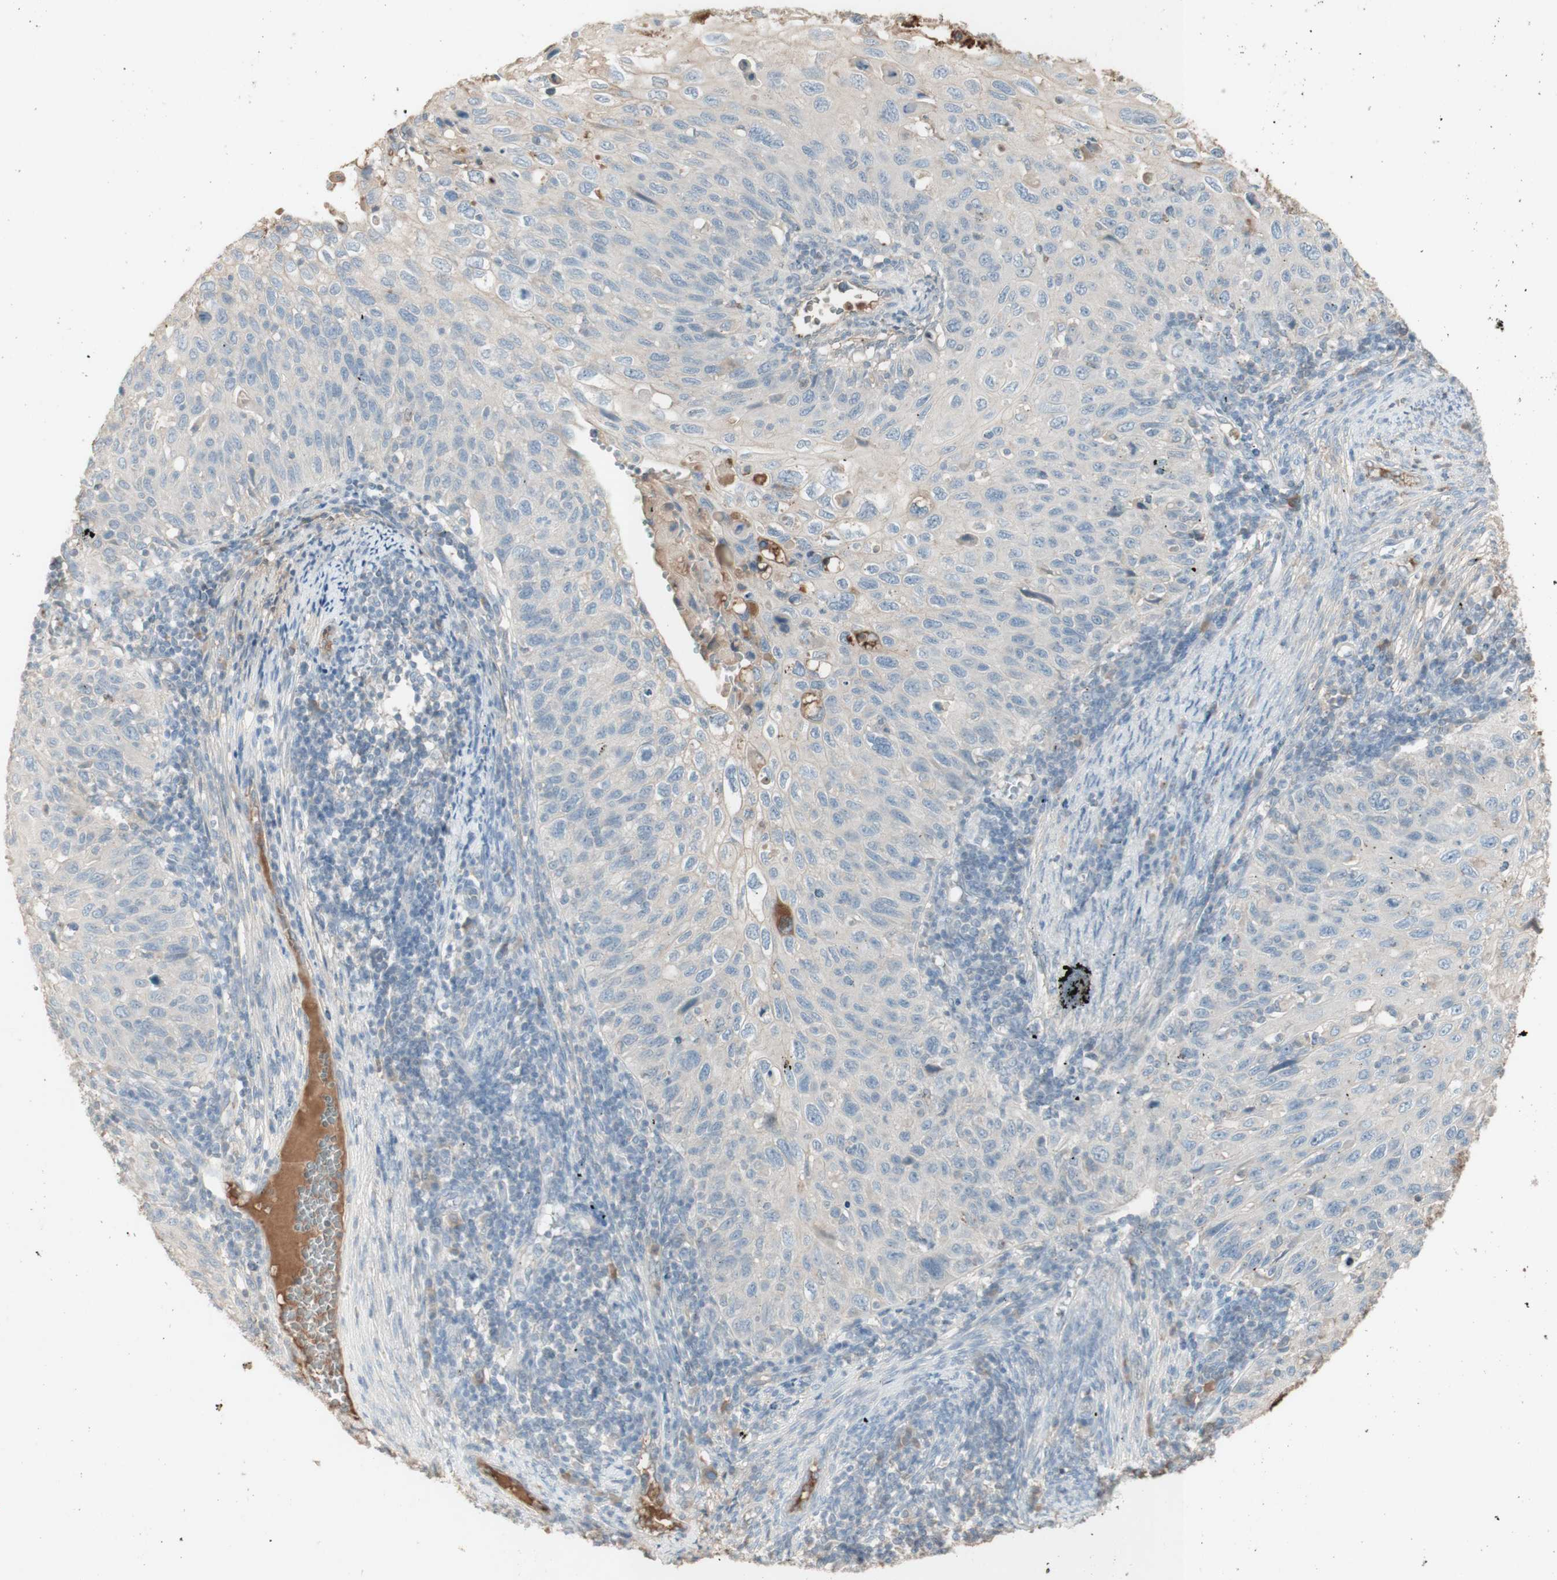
{"staining": {"intensity": "negative", "quantity": "none", "location": "none"}, "tissue": "cervical cancer", "cell_type": "Tumor cells", "image_type": "cancer", "snomed": [{"axis": "morphology", "description": "Squamous cell carcinoma, NOS"}, {"axis": "topography", "description": "Cervix"}], "caption": "Image shows no significant protein staining in tumor cells of cervical cancer.", "gene": "IFNG", "patient": {"sex": "female", "age": 70}}